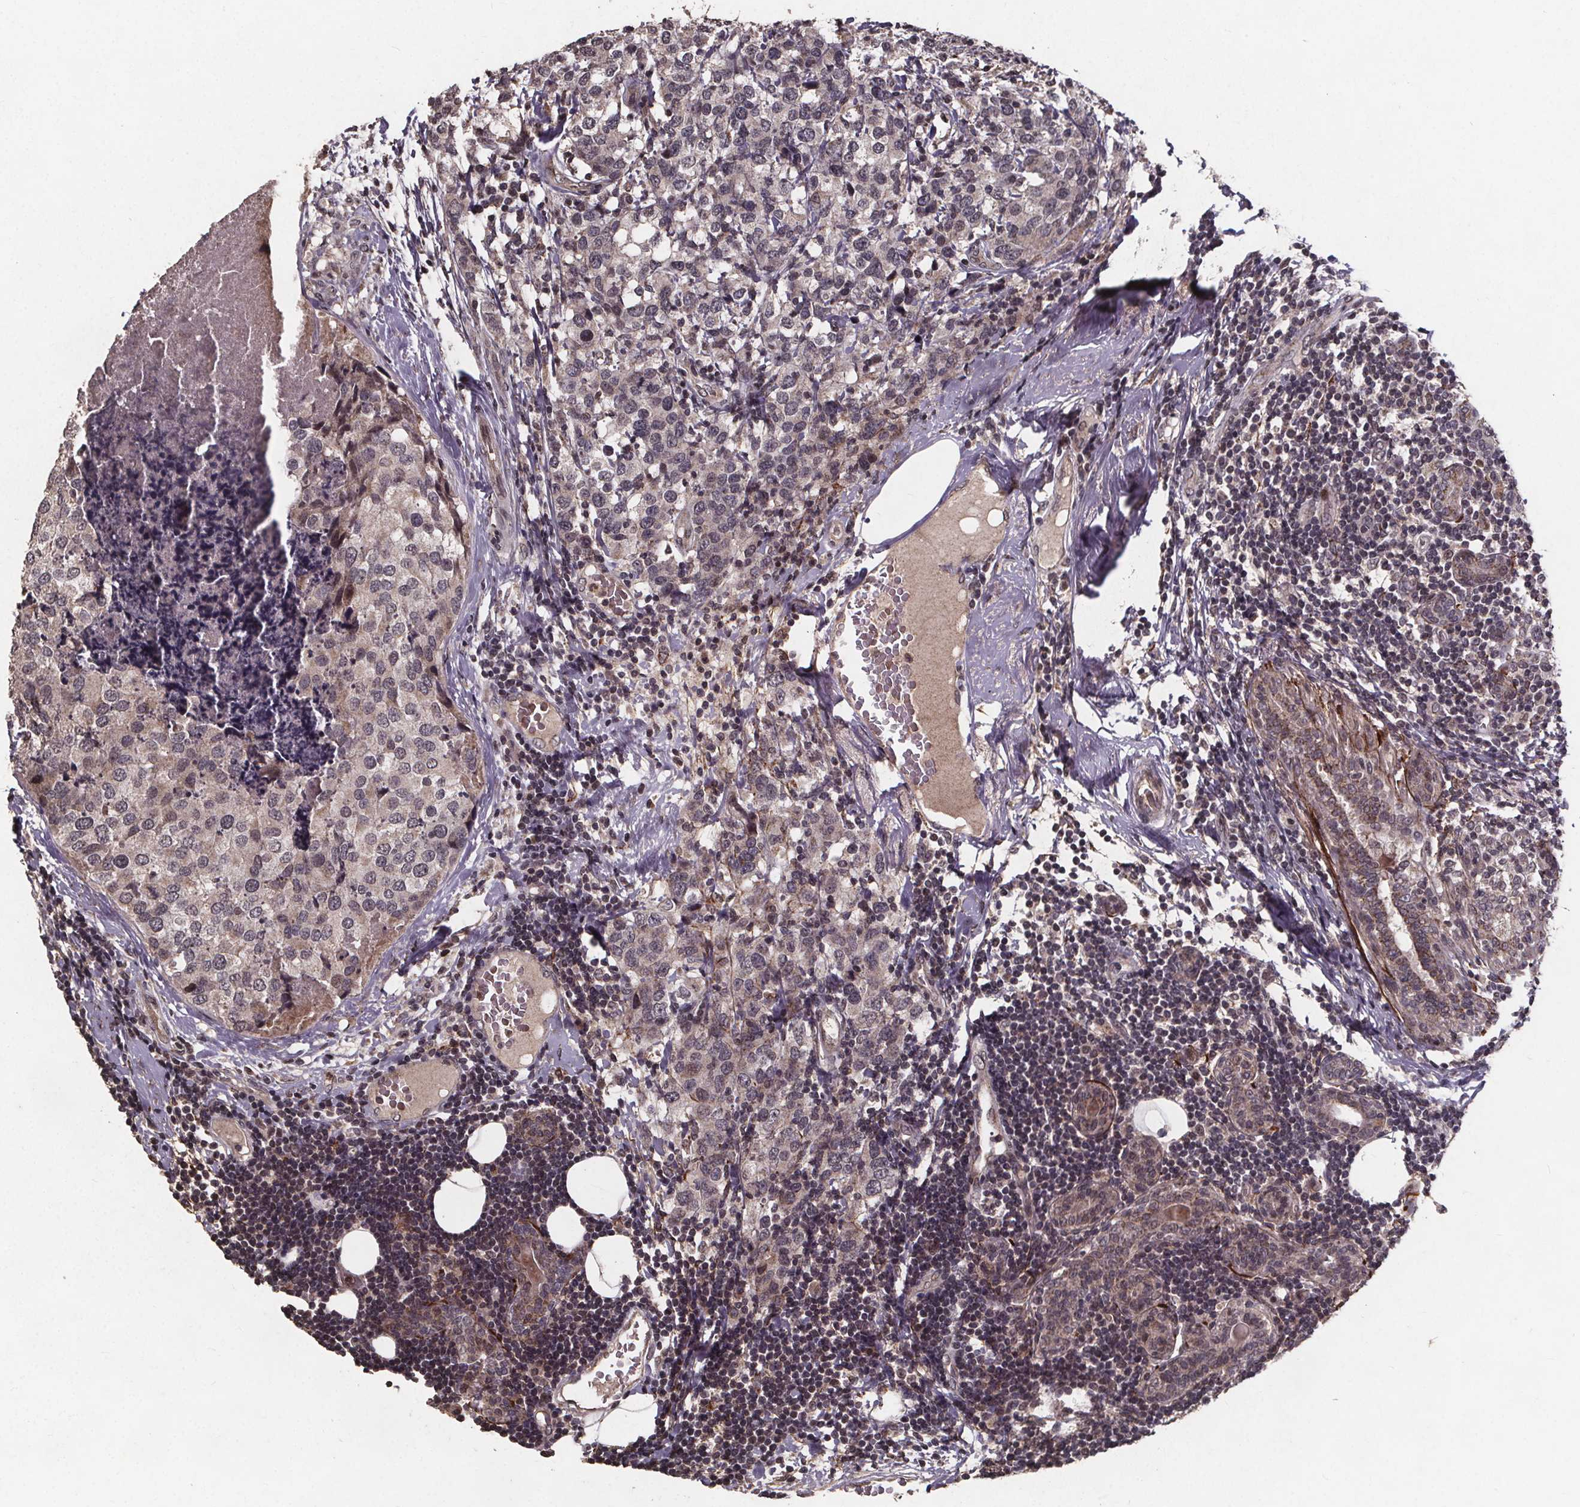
{"staining": {"intensity": "negative", "quantity": "none", "location": "none"}, "tissue": "breast cancer", "cell_type": "Tumor cells", "image_type": "cancer", "snomed": [{"axis": "morphology", "description": "Lobular carcinoma"}, {"axis": "topography", "description": "Breast"}], "caption": "There is no significant positivity in tumor cells of breast cancer. (DAB IHC with hematoxylin counter stain).", "gene": "GPX3", "patient": {"sex": "female", "age": 59}}